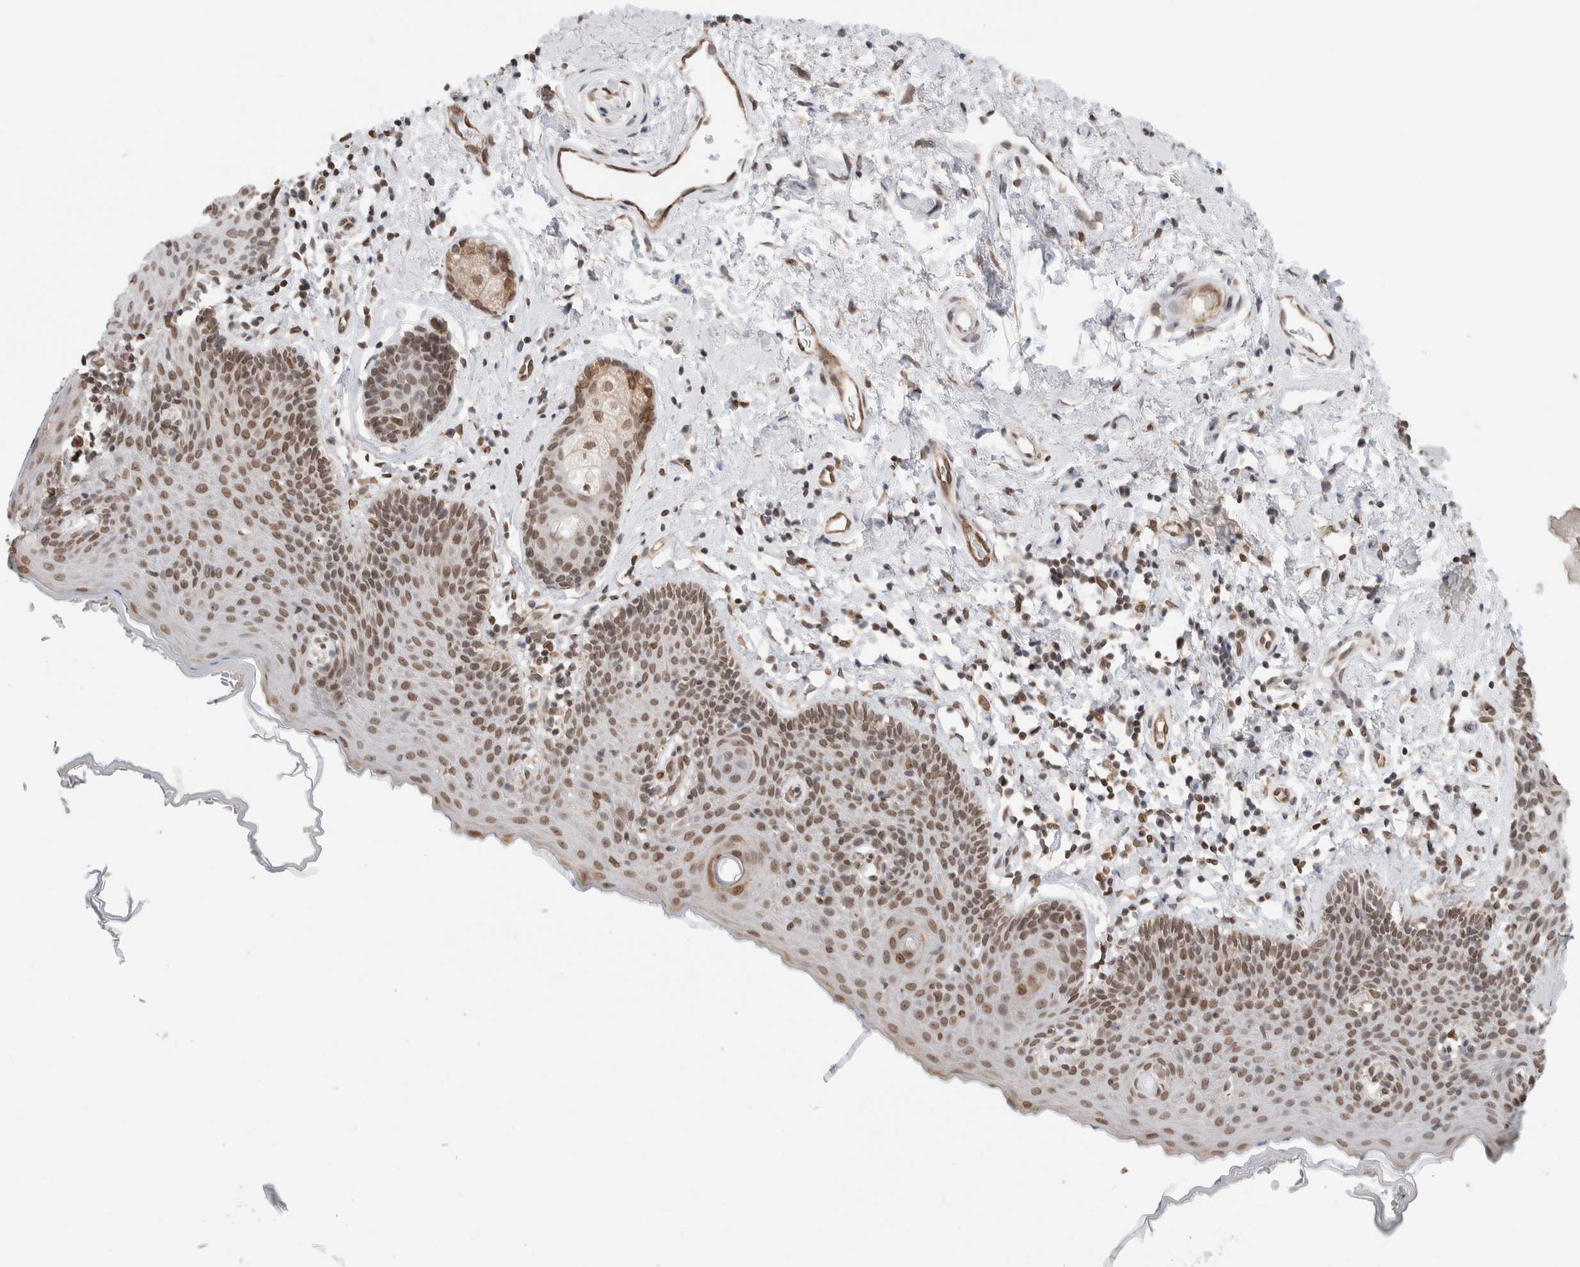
{"staining": {"intensity": "moderate", "quantity": ">75%", "location": "nuclear"}, "tissue": "skin", "cell_type": "Epidermal cells", "image_type": "normal", "snomed": [{"axis": "morphology", "description": "Normal tissue, NOS"}, {"axis": "topography", "description": "Vulva"}], "caption": "Unremarkable skin was stained to show a protein in brown. There is medium levels of moderate nuclear expression in about >75% of epidermal cells. (DAB IHC, brown staining for protein, blue staining for nuclei).", "gene": "RBMX2", "patient": {"sex": "female", "age": 66}}